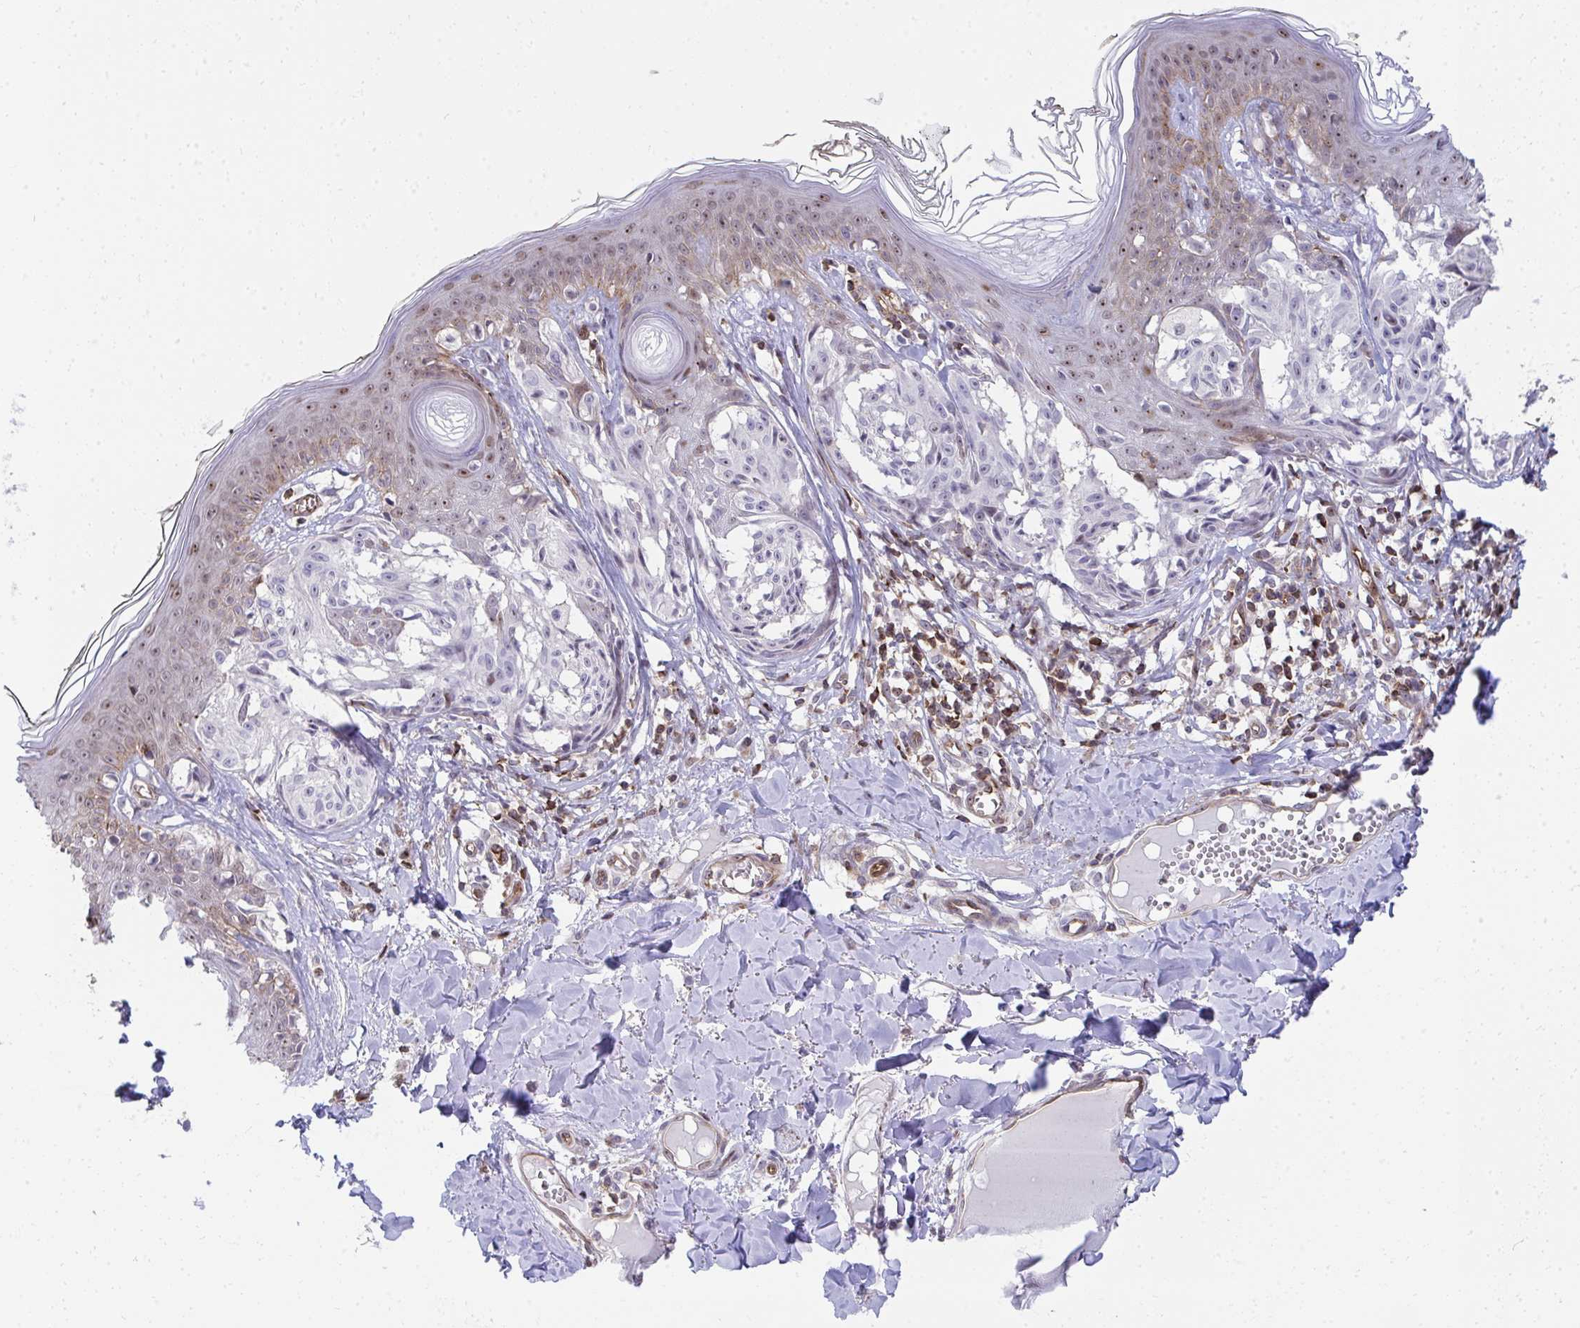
{"staining": {"intensity": "negative", "quantity": "none", "location": "none"}, "tissue": "melanoma", "cell_type": "Tumor cells", "image_type": "cancer", "snomed": [{"axis": "morphology", "description": "Malignant melanoma, NOS"}, {"axis": "topography", "description": "Skin"}], "caption": "Tumor cells are negative for protein expression in human malignant melanoma.", "gene": "FOXN3", "patient": {"sex": "female", "age": 43}}